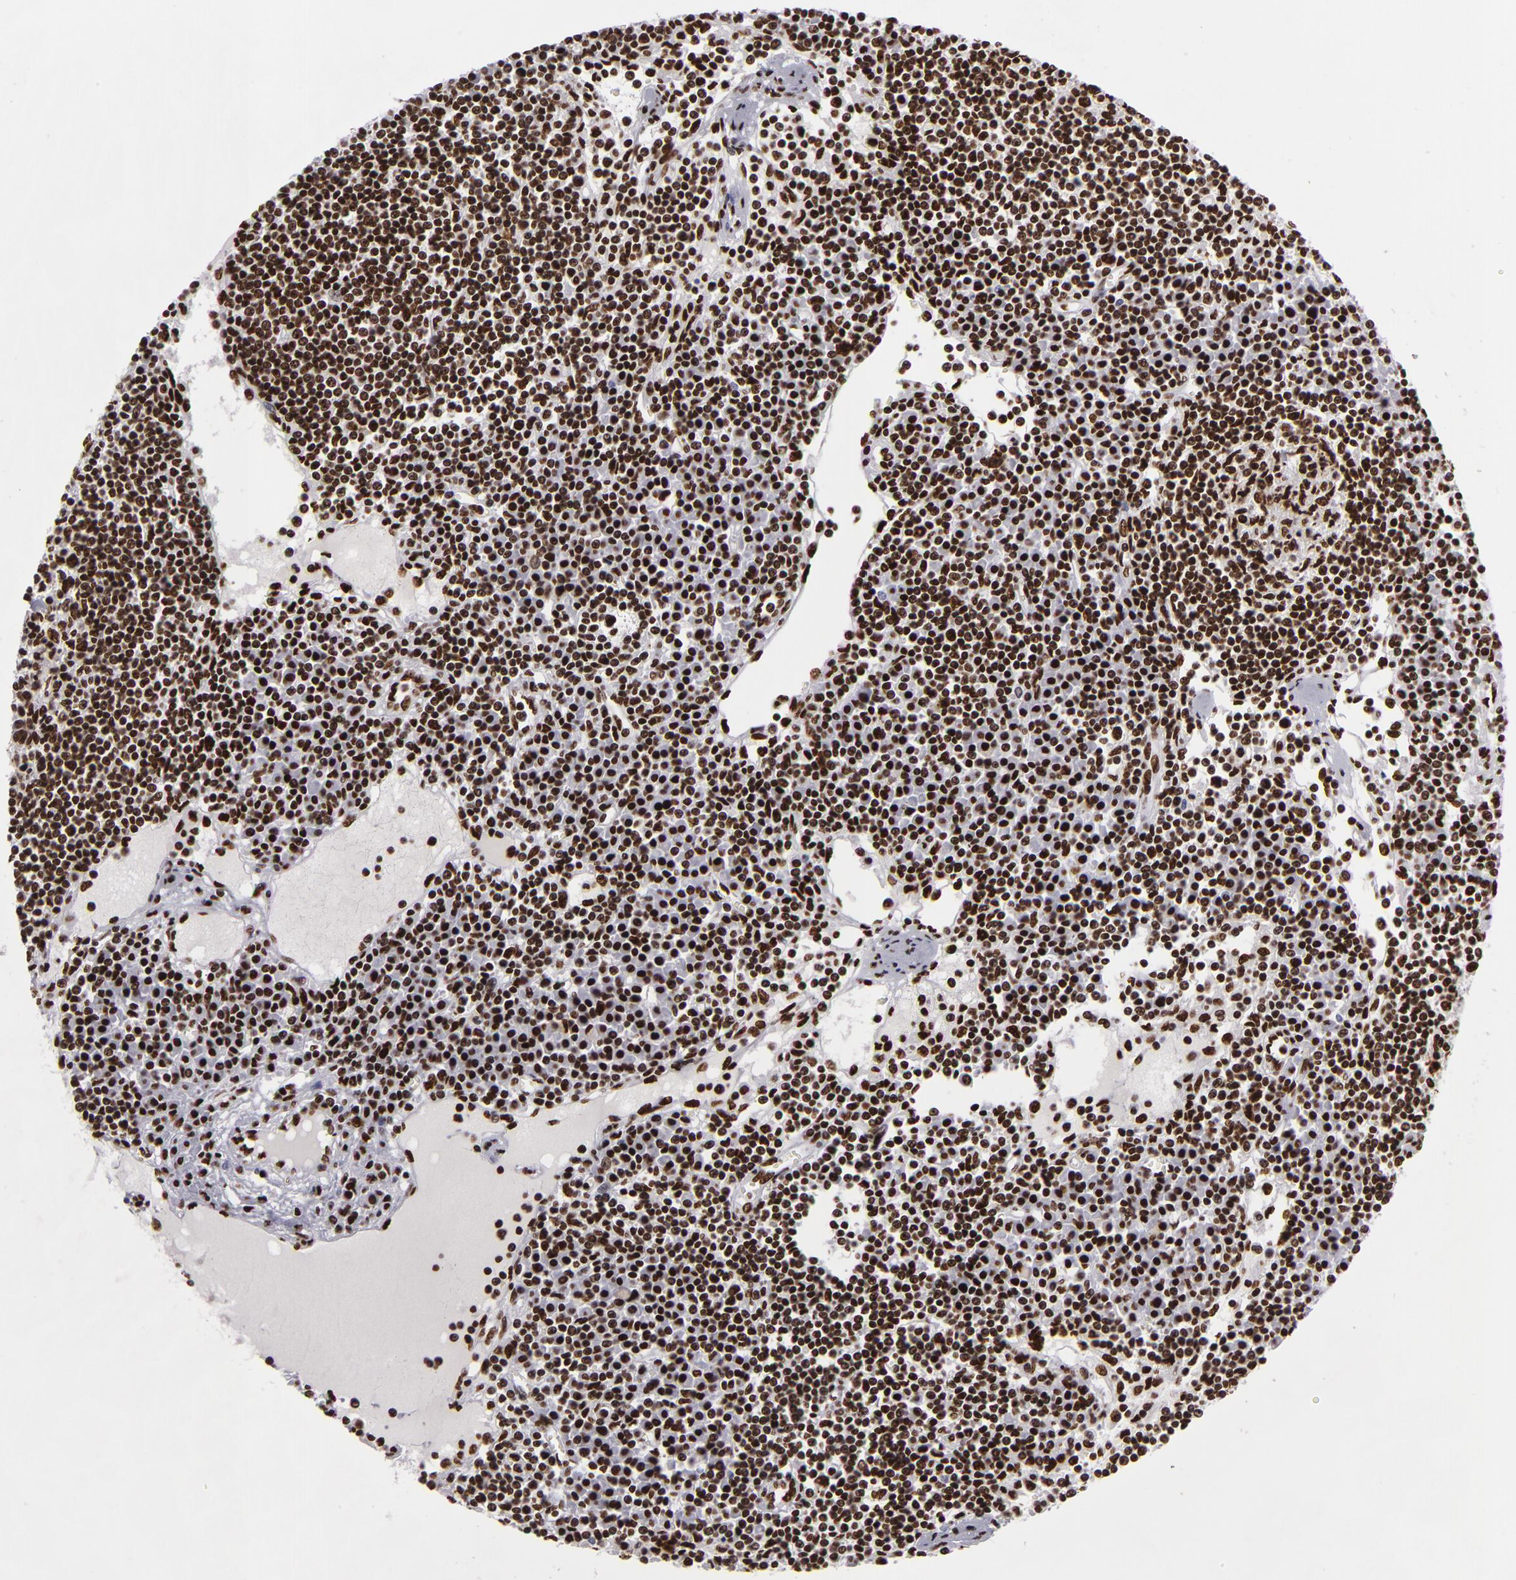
{"staining": {"intensity": "strong", "quantity": ">75%", "location": "nuclear"}, "tissue": "lymph node", "cell_type": "Germinal center cells", "image_type": "normal", "snomed": [{"axis": "morphology", "description": "Normal tissue, NOS"}, {"axis": "topography", "description": "Lymph node"}], "caption": "Immunohistochemistry (IHC) staining of unremarkable lymph node, which exhibits high levels of strong nuclear staining in about >75% of germinal center cells indicating strong nuclear protein expression. The staining was performed using DAB (3,3'-diaminobenzidine) (brown) for protein detection and nuclei were counterstained in hematoxylin (blue).", "gene": "SAFB", "patient": {"sex": "female", "age": 62}}